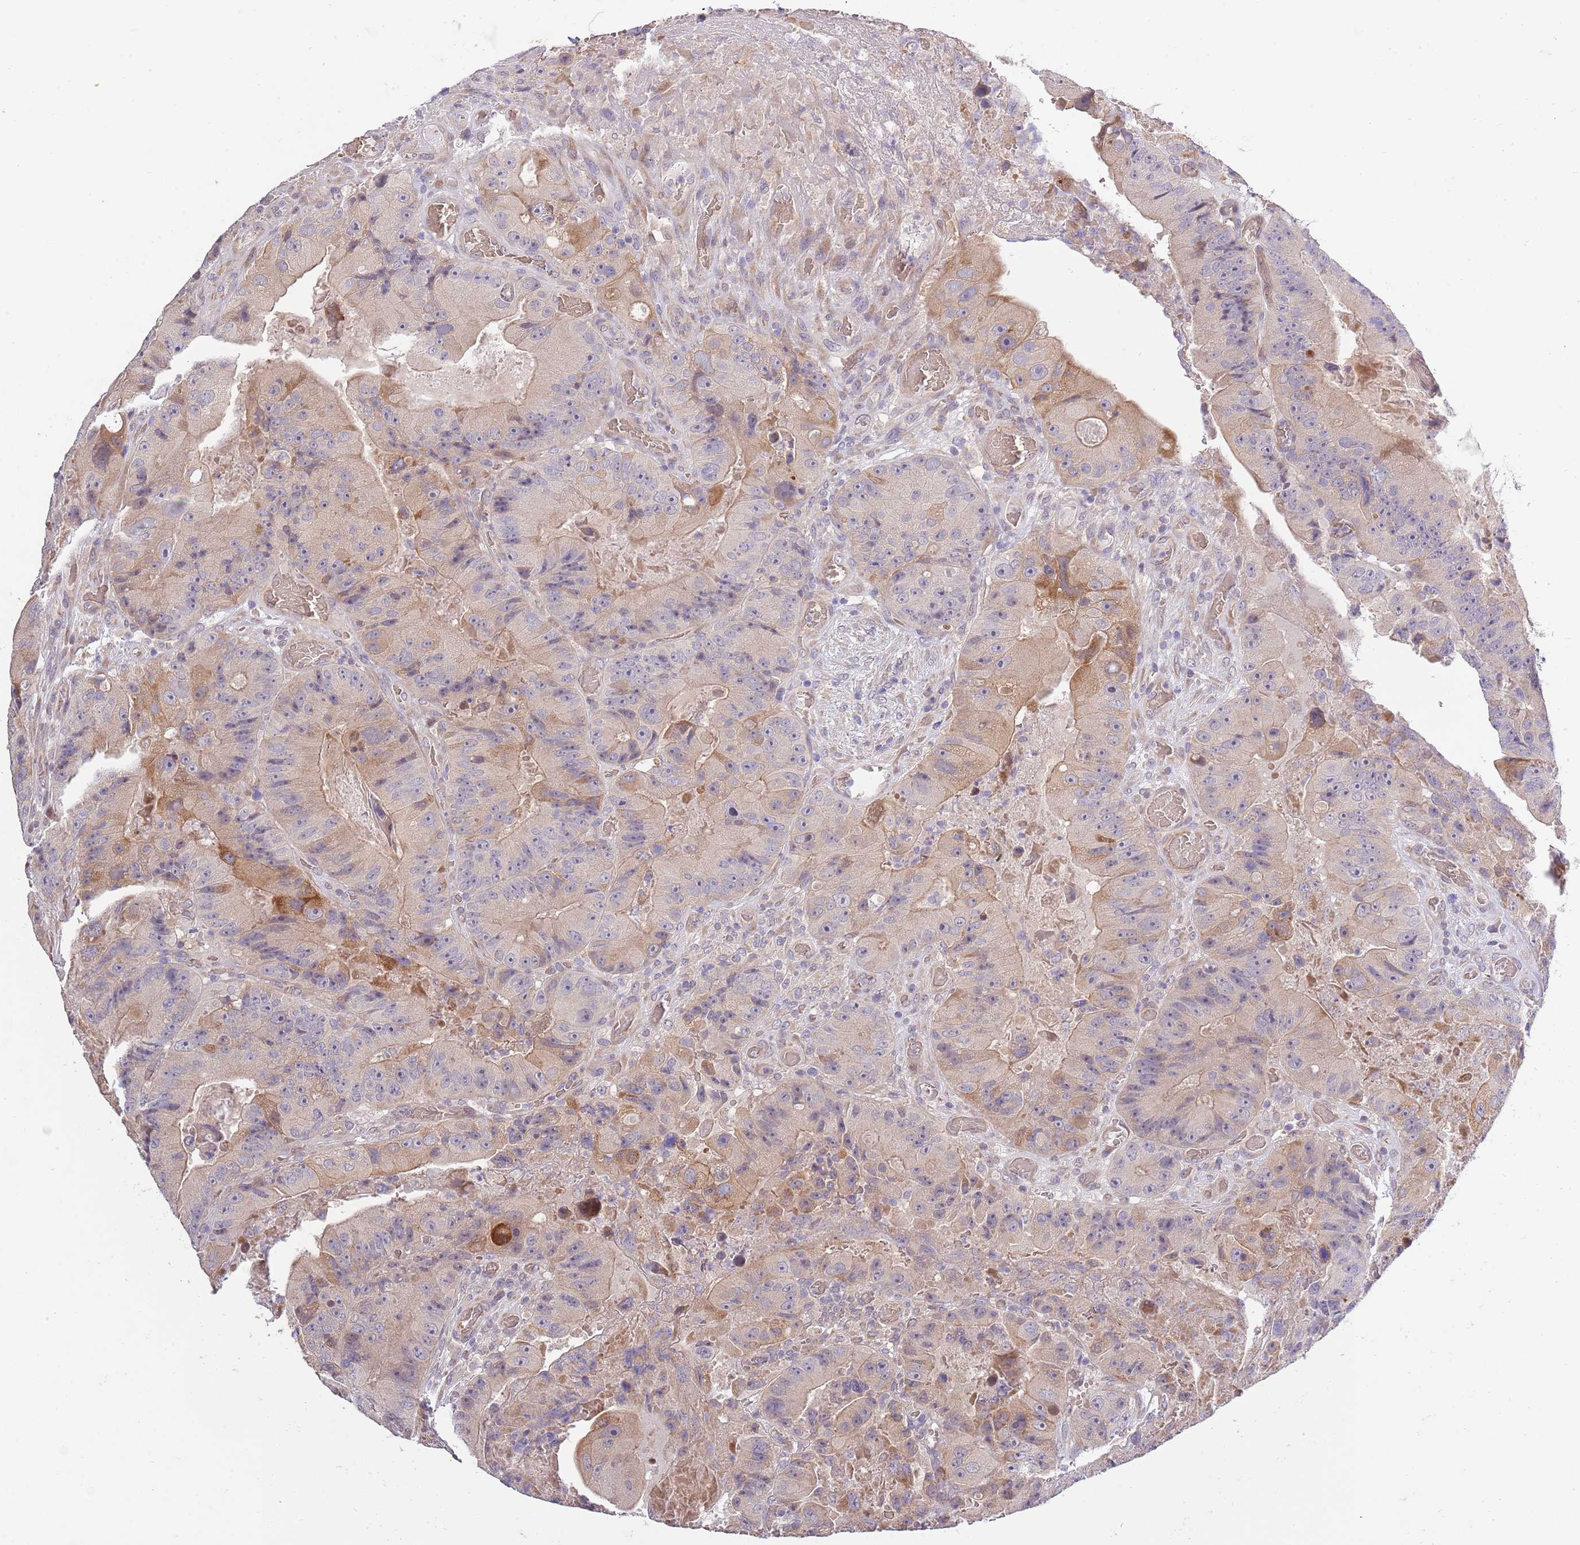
{"staining": {"intensity": "moderate", "quantity": "<25%", "location": "cytoplasmic/membranous"}, "tissue": "colorectal cancer", "cell_type": "Tumor cells", "image_type": "cancer", "snomed": [{"axis": "morphology", "description": "Adenocarcinoma, NOS"}, {"axis": "topography", "description": "Colon"}], "caption": "Protein expression analysis of human colorectal cancer (adenocarcinoma) reveals moderate cytoplasmic/membranous positivity in about <25% of tumor cells.", "gene": "LIPJ", "patient": {"sex": "female", "age": 86}}